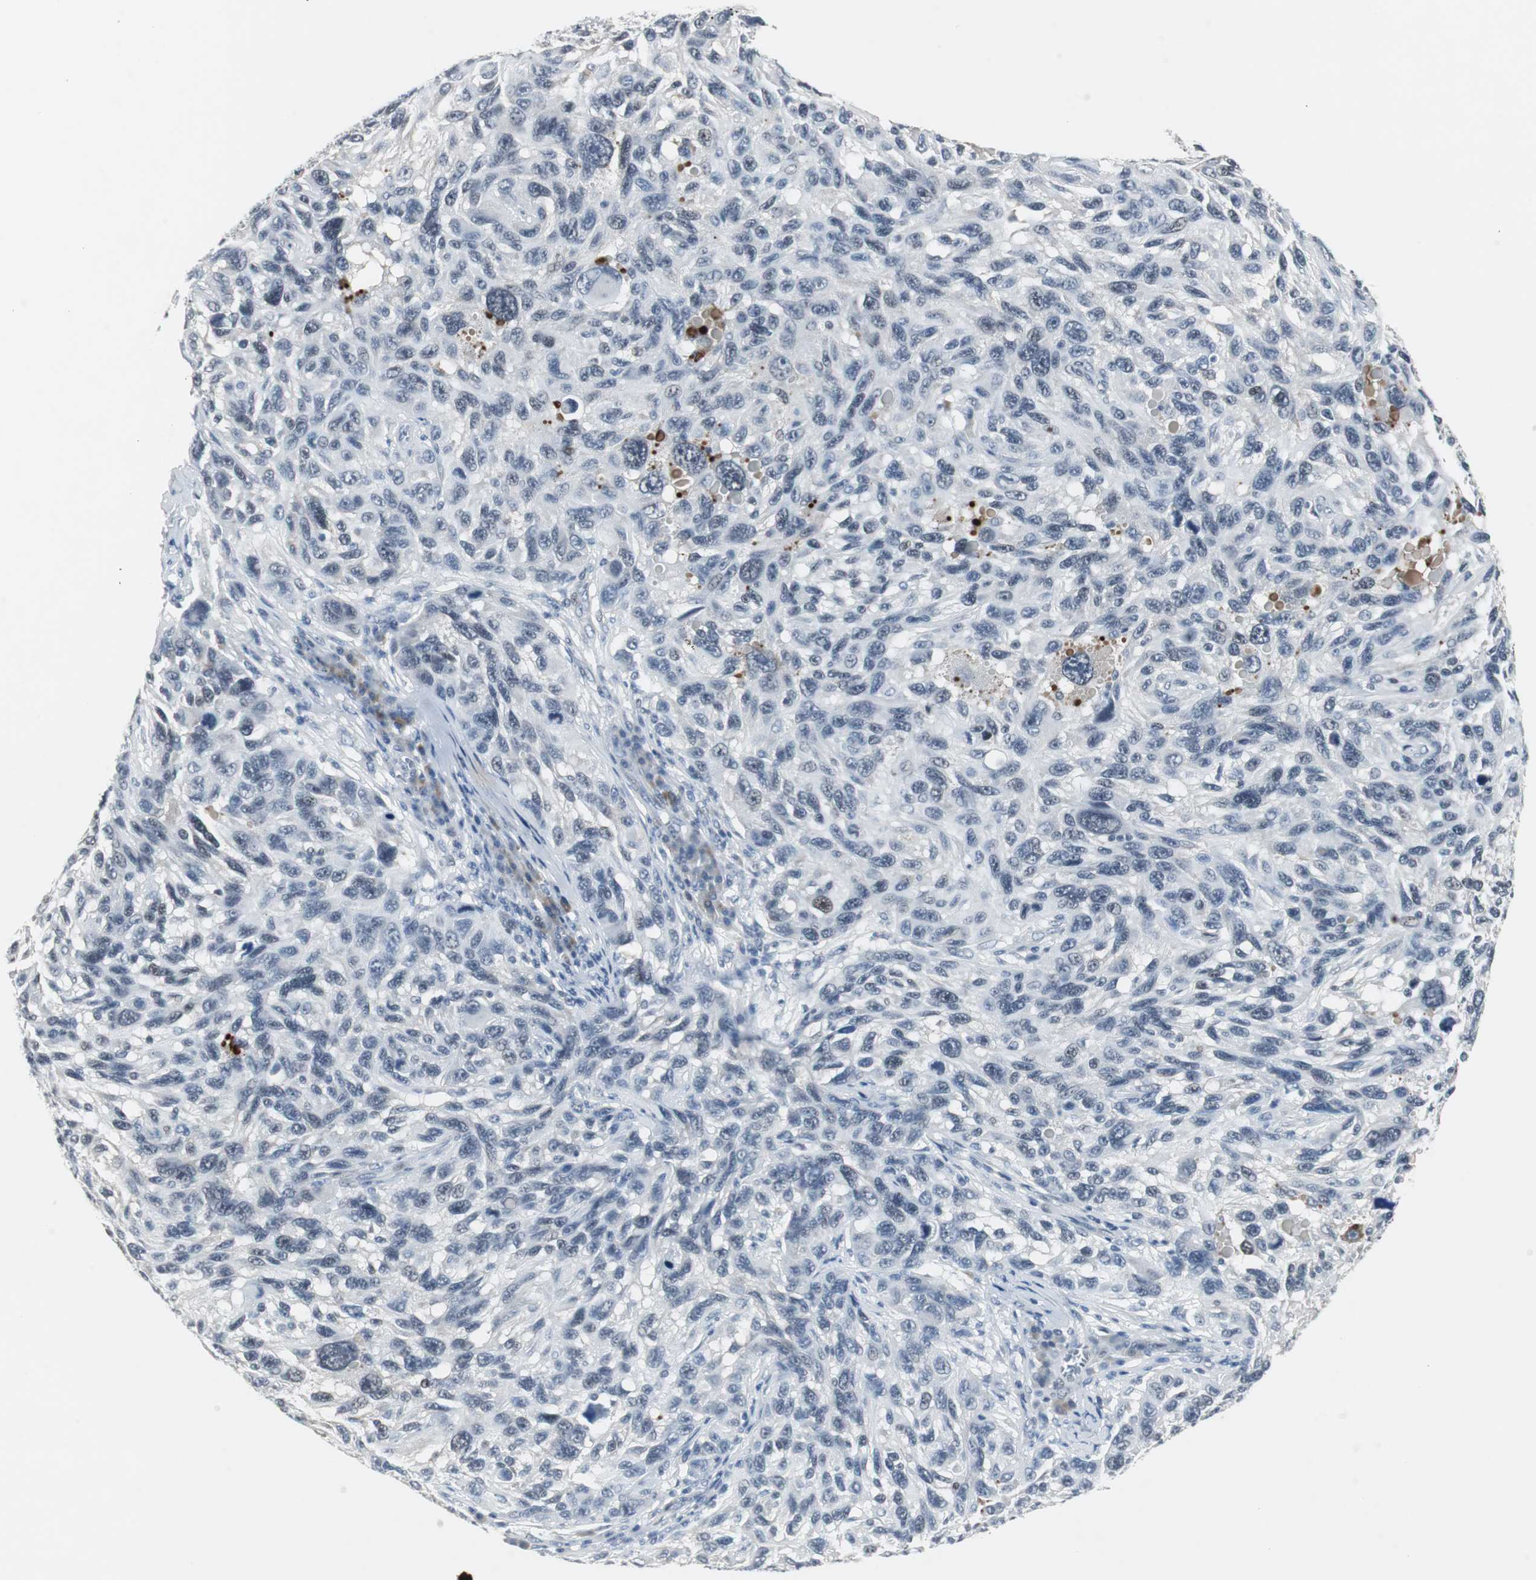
{"staining": {"intensity": "negative", "quantity": "none", "location": "none"}, "tissue": "melanoma", "cell_type": "Tumor cells", "image_type": "cancer", "snomed": [{"axis": "morphology", "description": "Malignant melanoma, NOS"}, {"axis": "topography", "description": "Skin"}], "caption": "DAB immunohistochemical staining of malignant melanoma demonstrates no significant staining in tumor cells.", "gene": "ELK1", "patient": {"sex": "male", "age": 53}}